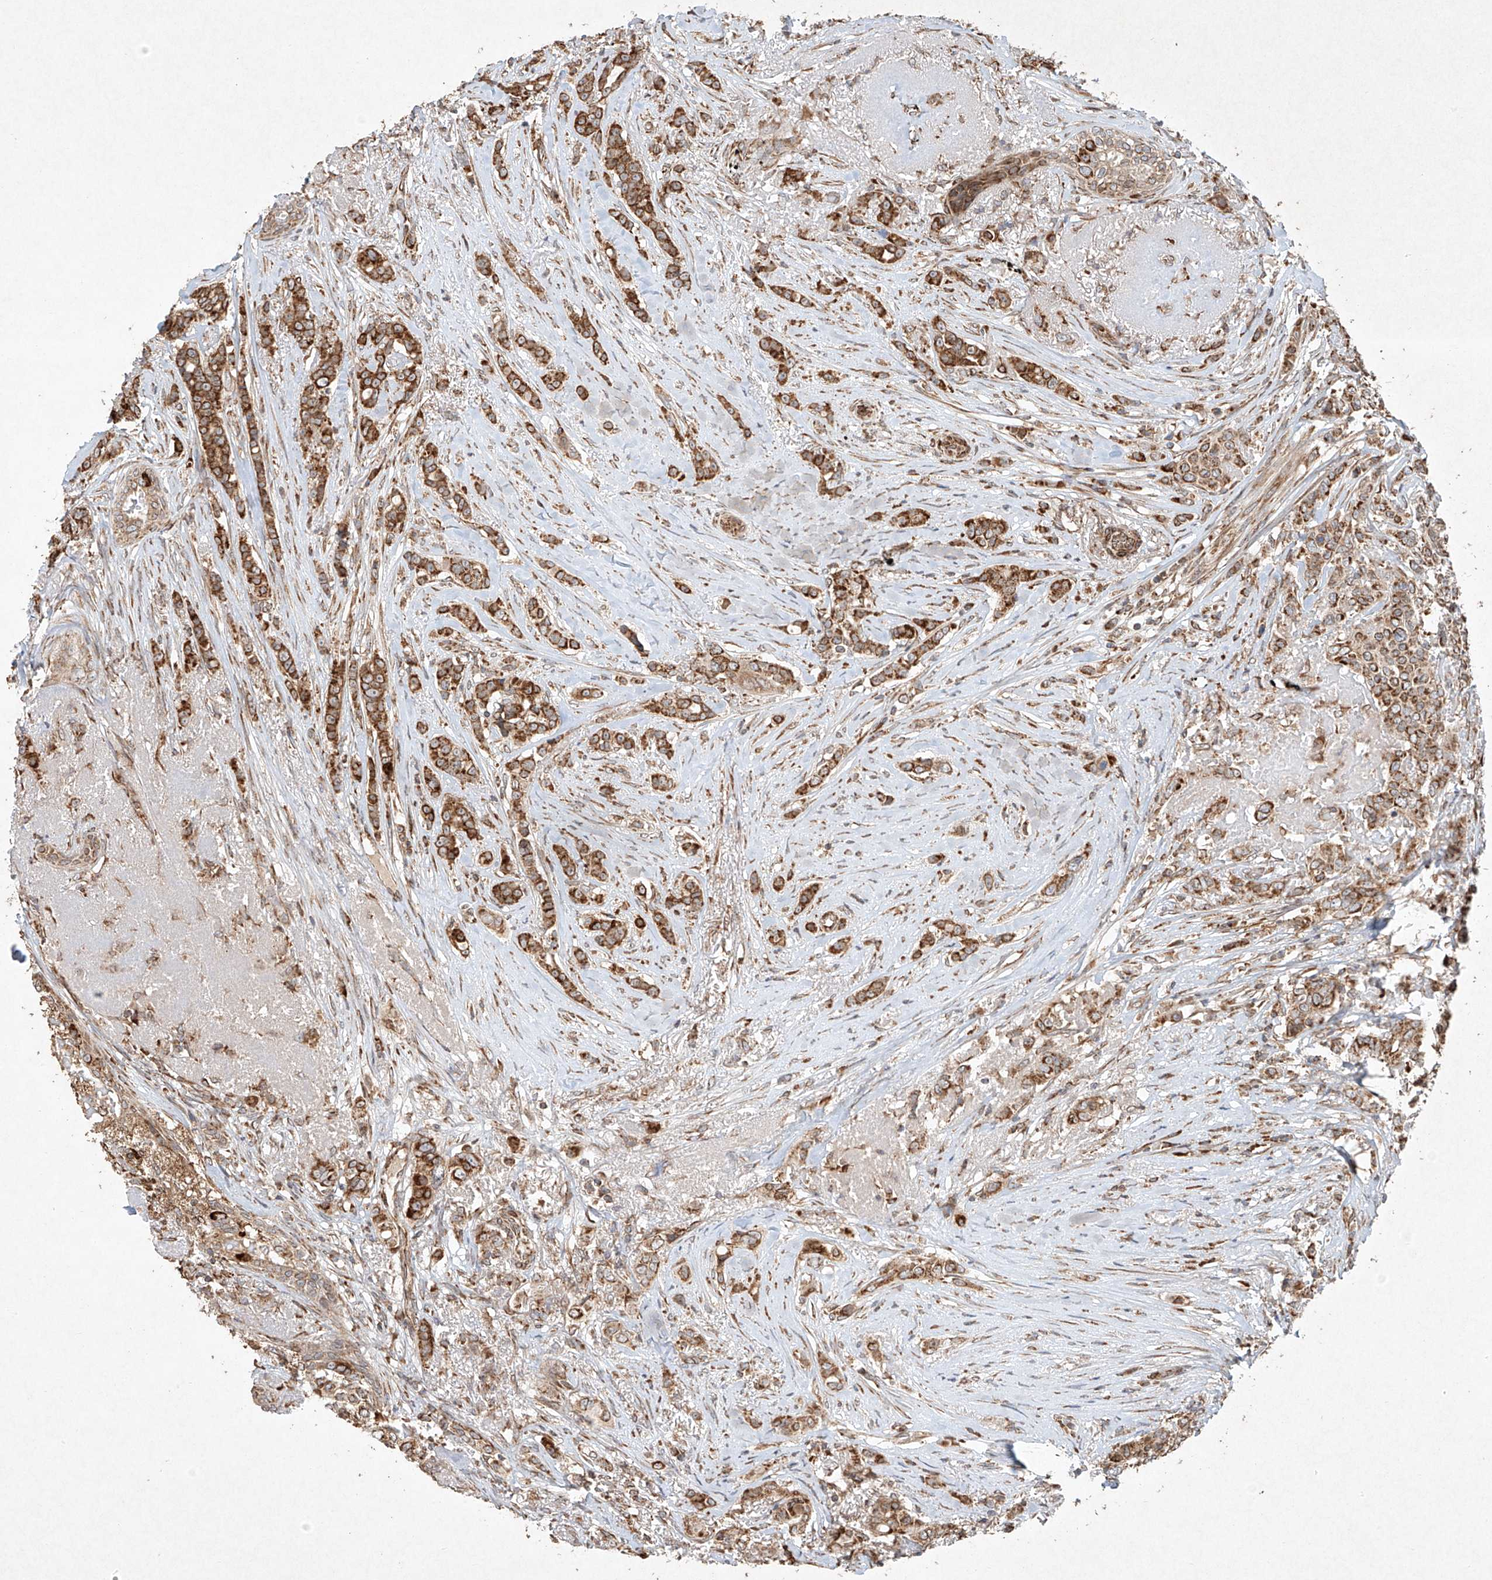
{"staining": {"intensity": "moderate", "quantity": ">75%", "location": "cytoplasmic/membranous"}, "tissue": "breast cancer", "cell_type": "Tumor cells", "image_type": "cancer", "snomed": [{"axis": "morphology", "description": "Lobular carcinoma"}, {"axis": "topography", "description": "Breast"}], "caption": "High-power microscopy captured an immunohistochemistry histopathology image of breast cancer (lobular carcinoma), revealing moderate cytoplasmic/membranous staining in about >75% of tumor cells.", "gene": "SEMA3B", "patient": {"sex": "female", "age": 51}}